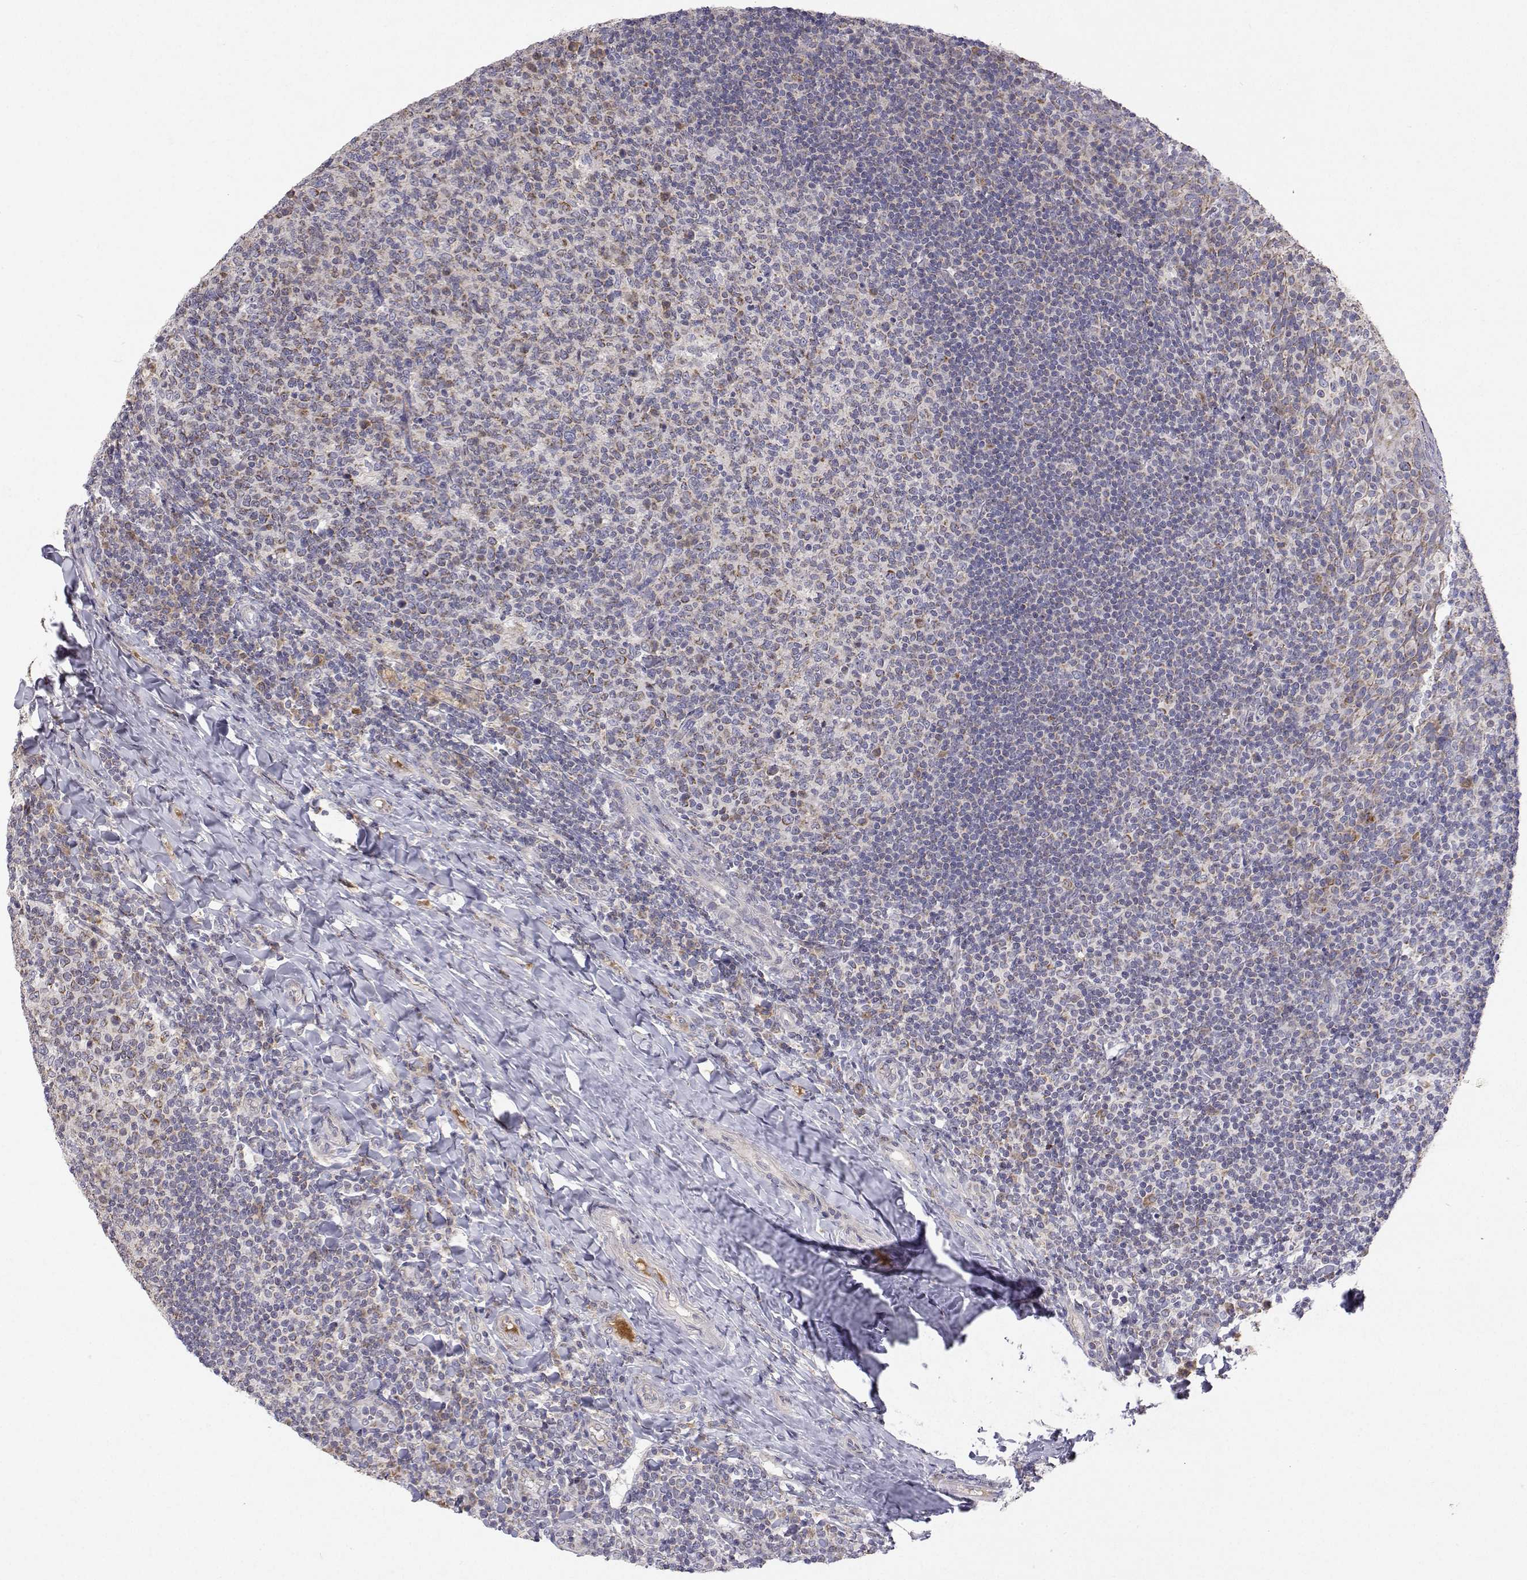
{"staining": {"intensity": "moderate", "quantity": "<25%", "location": "cytoplasmic/membranous"}, "tissue": "tonsil", "cell_type": "Germinal center cells", "image_type": "normal", "snomed": [{"axis": "morphology", "description": "Normal tissue, NOS"}, {"axis": "topography", "description": "Tonsil"}], "caption": "Human tonsil stained for a protein (brown) shows moderate cytoplasmic/membranous positive expression in approximately <25% of germinal center cells.", "gene": "MRPL3", "patient": {"sex": "female", "age": 10}}